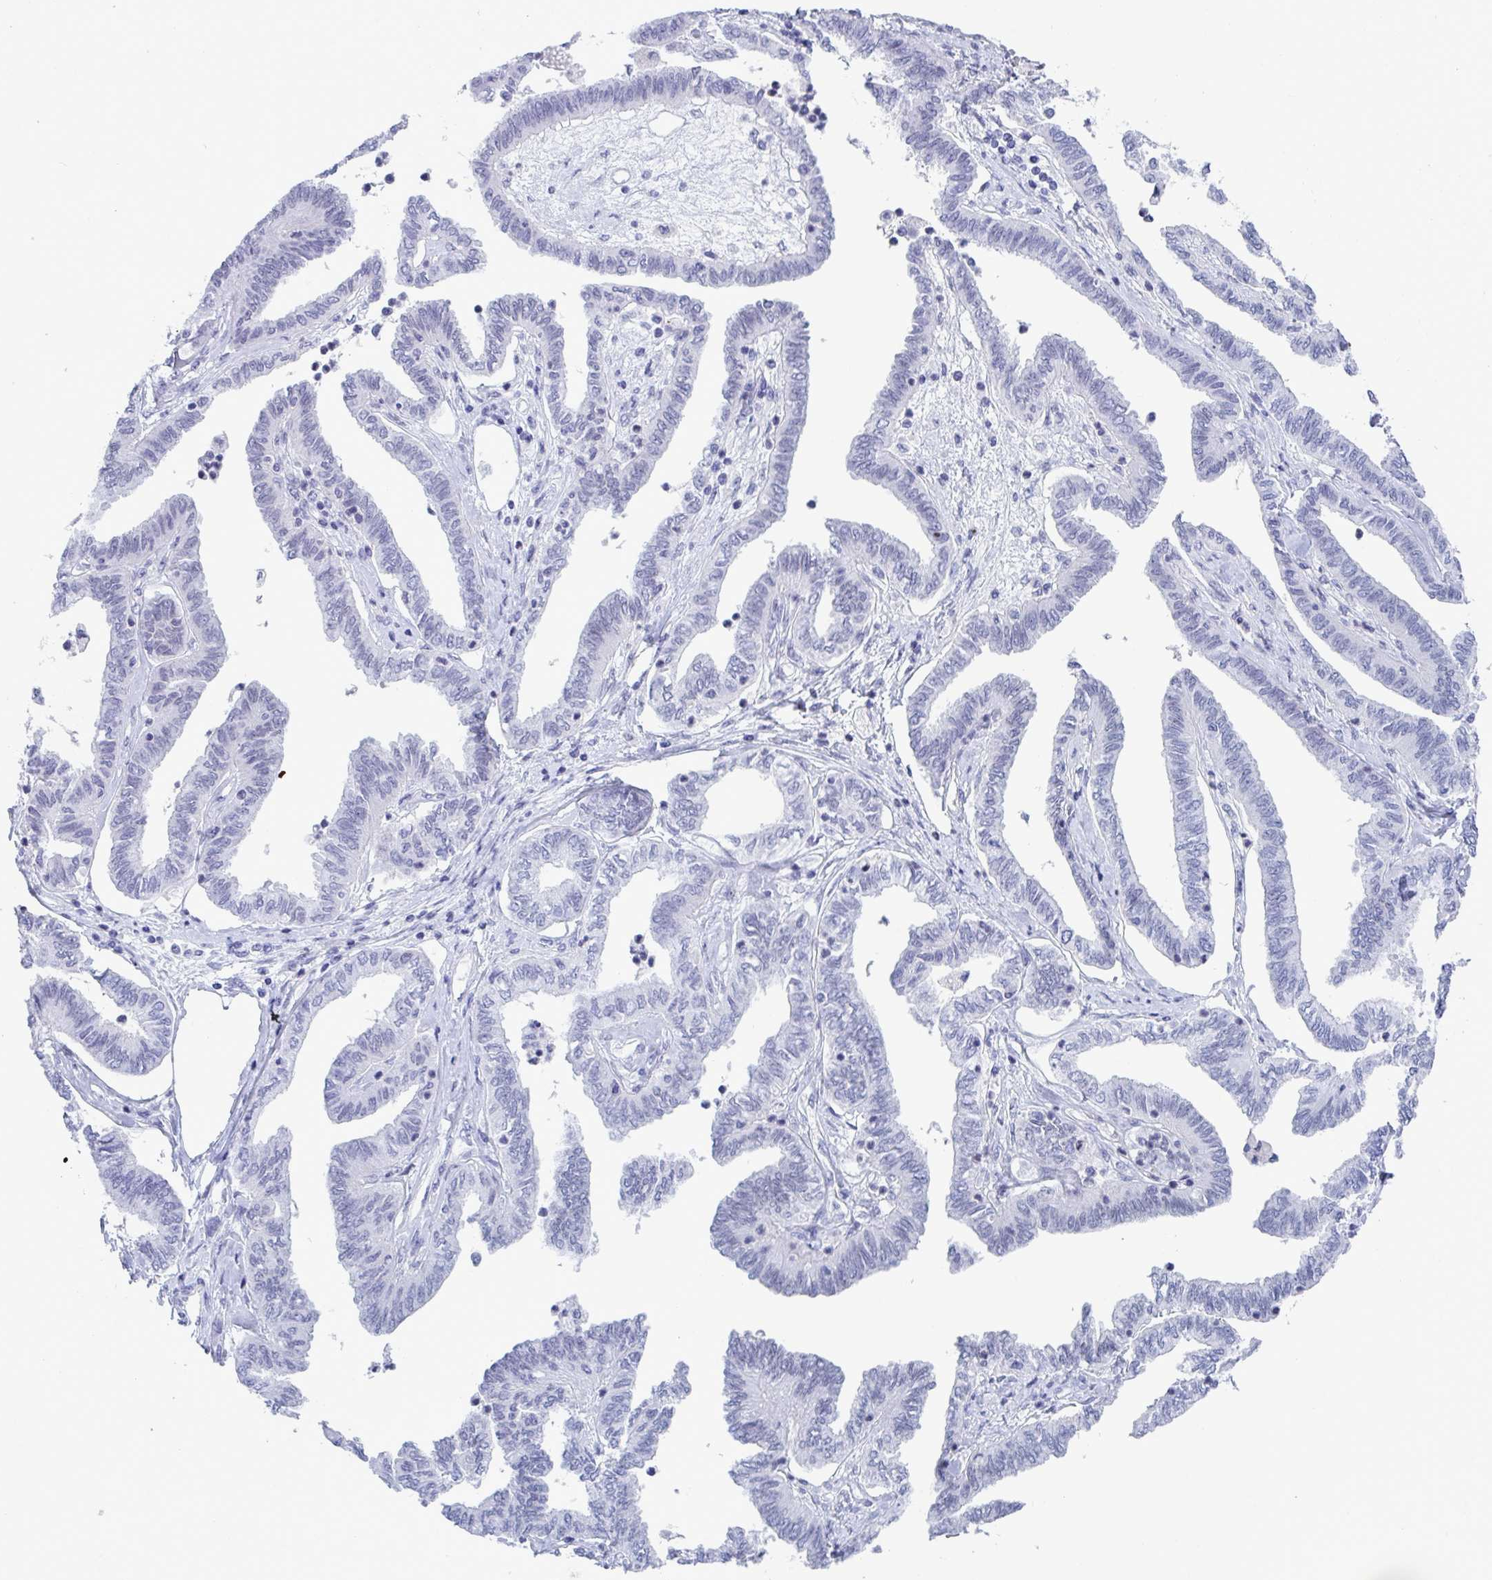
{"staining": {"intensity": "negative", "quantity": "none", "location": "none"}, "tissue": "ovarian cancer", "cell_type": "Tumor cells", "image_type": "cancer", "snomed": [{"axis": "morphology", "description": "Carcinoma, endometroid"}, {"axis": "topography", "description": "Ovary"}], "caption": "This is an IHC photomicrograph of ovarian cancer (endometroid carcinoma). There is no staining in tumor cells.", "gene": "CDX4", "patient": {"sex": "female", "age": 70}}